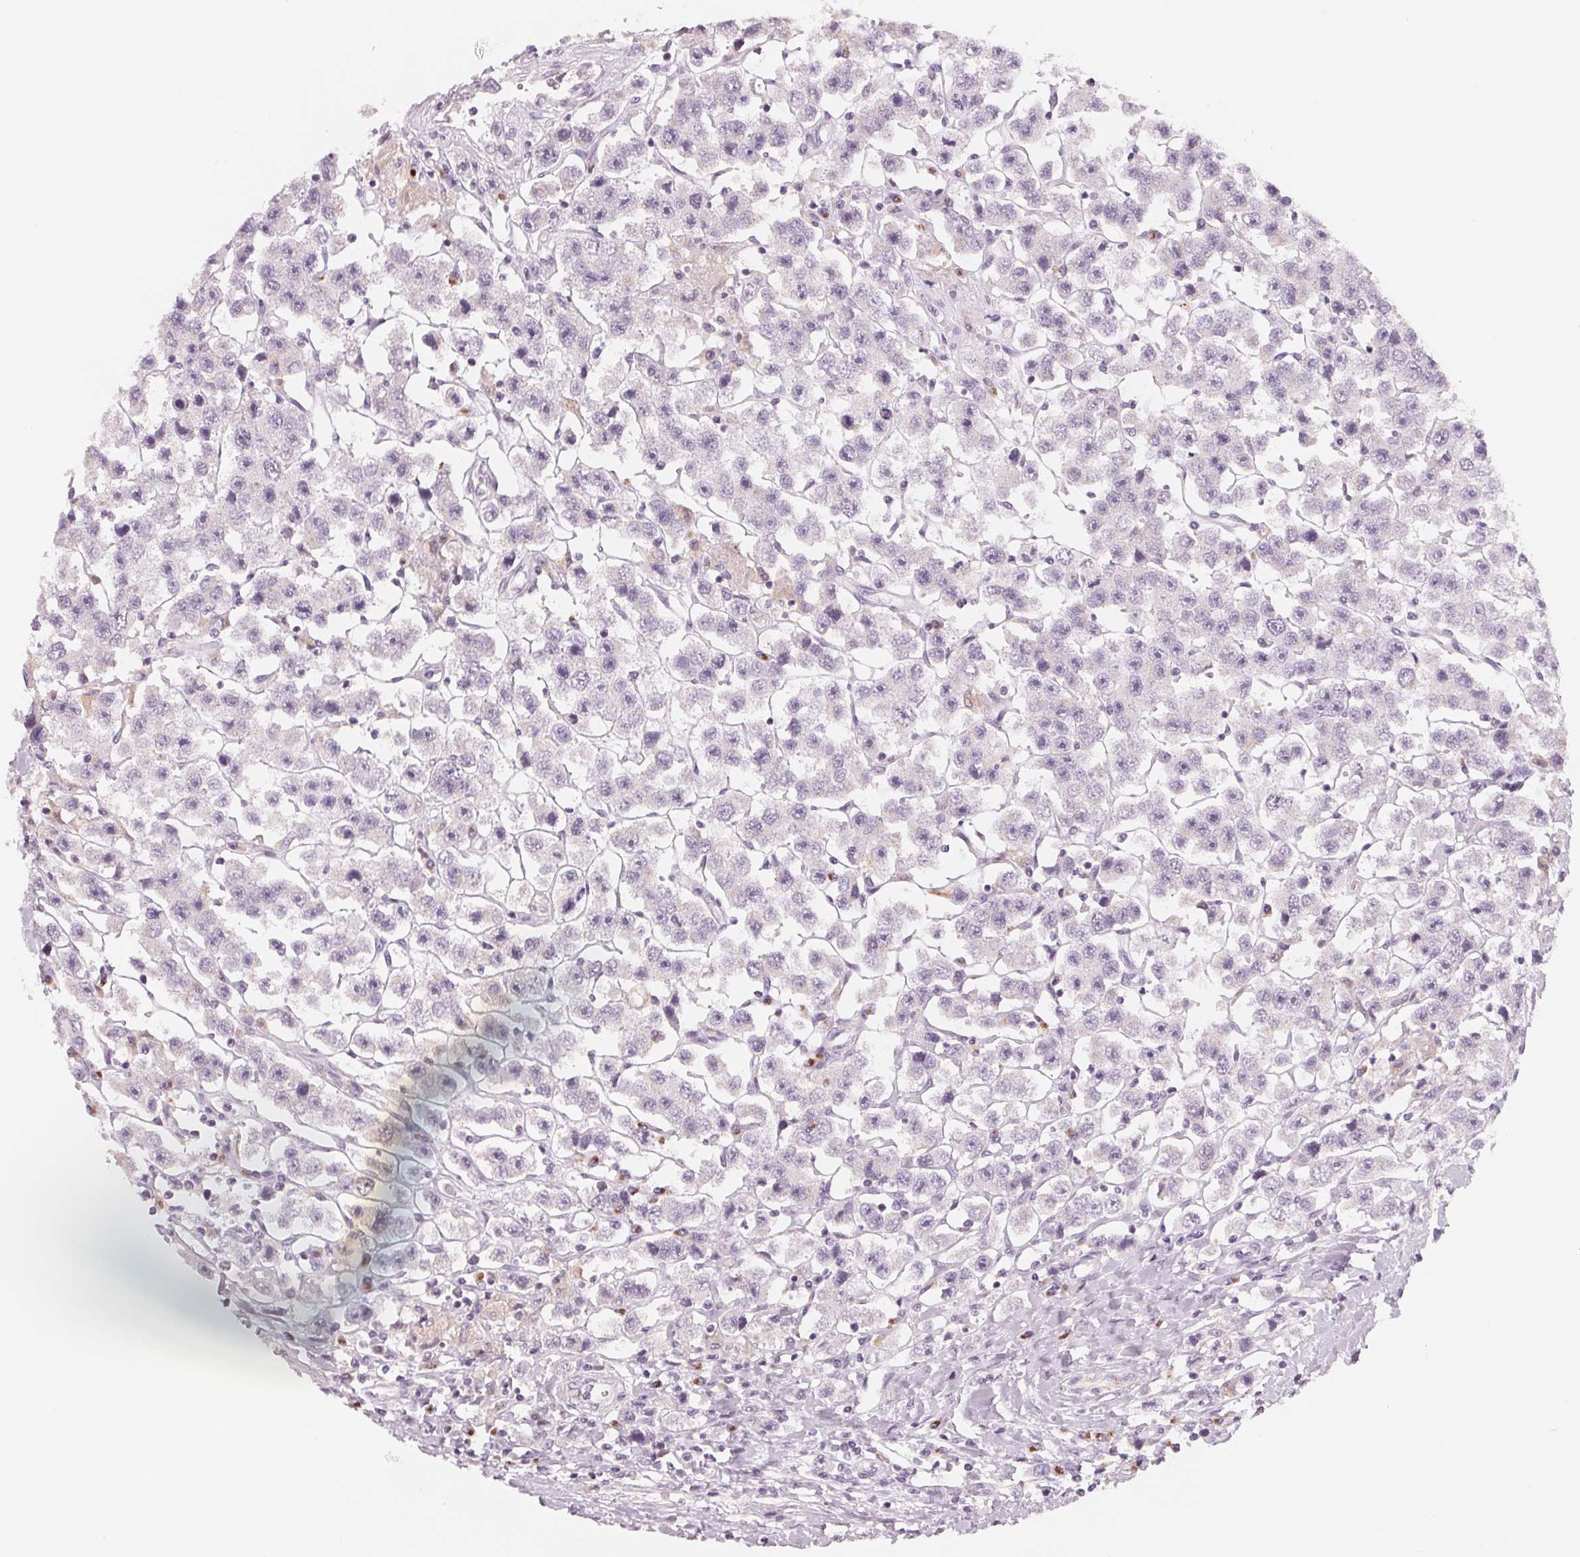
{"staining": {"intensity": "negative", "quantity": "none", "location": "none"}, "tissue": "testis cancer", "cell_type": "Tumor cells", "image_type": "cancer", "snomed": [{"axis": "morphology", "description": "Seminoma, NOS"}, {"axis": "topography", "description": "Testis"}], "caption": "The histopathology image shows no significant staining in tumor cells of testis cancer (seminoma).", "gene": "IL9R", "patient": {"sex": "male", "age": 45}}